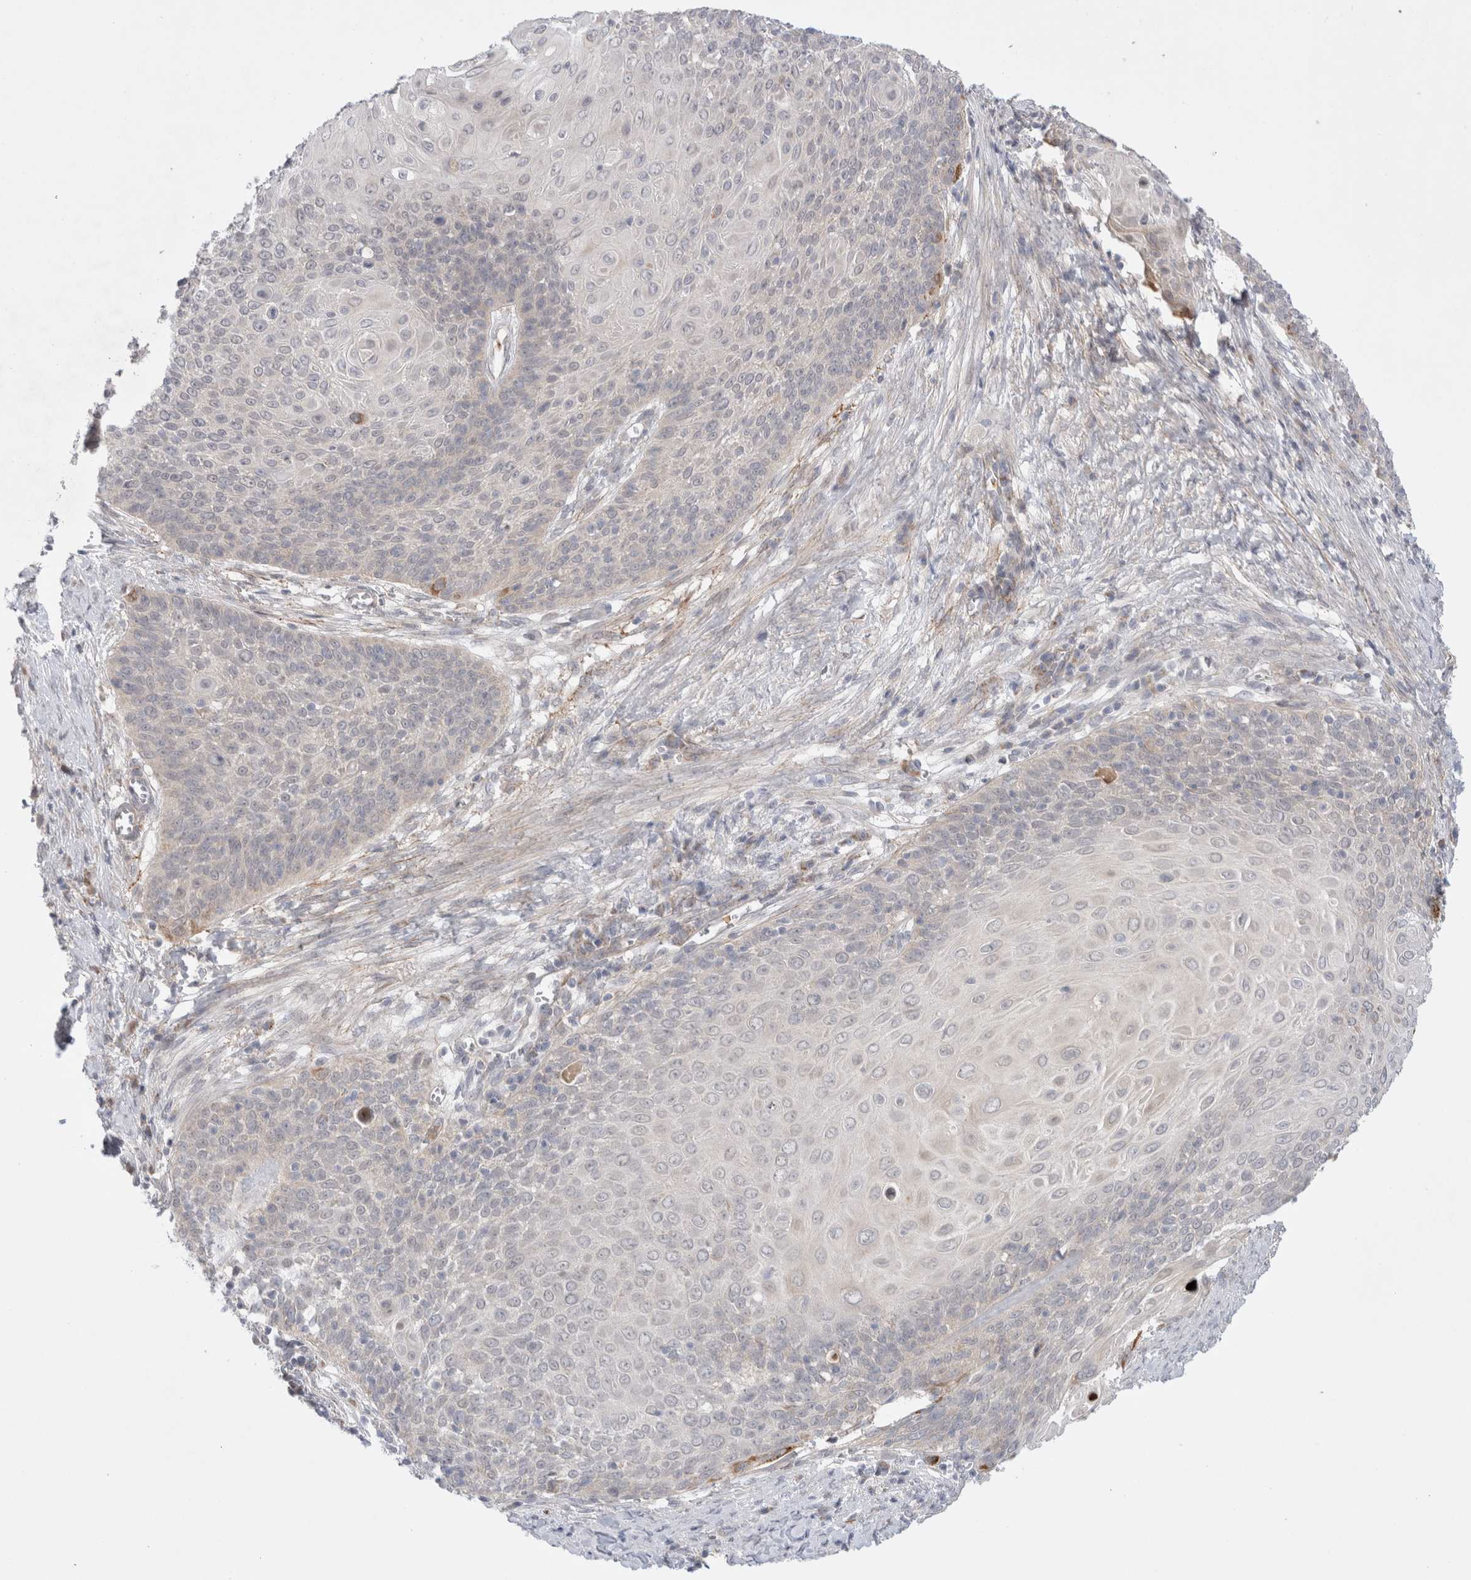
{"staining": {"intensity": "negative", "quantity": "none", "location": "none"}, "tissue": "cervical cancer", "cell_type": "Tumor cells", "image_type": "cancer", "snomed": [{"axis": "morphology", "description": "Squamous cell carcinoma, NOS"}, {"axis": "topography", "description": "Cervix"}], "caption": "Tumor cells are negative for brown protein staining in cervical cancer (squamous cell carcinoma). (DAB immunohistochemistry, high magnification).", "gene": "GSDMB", "patient": {"sex": "female", "age": 39}}